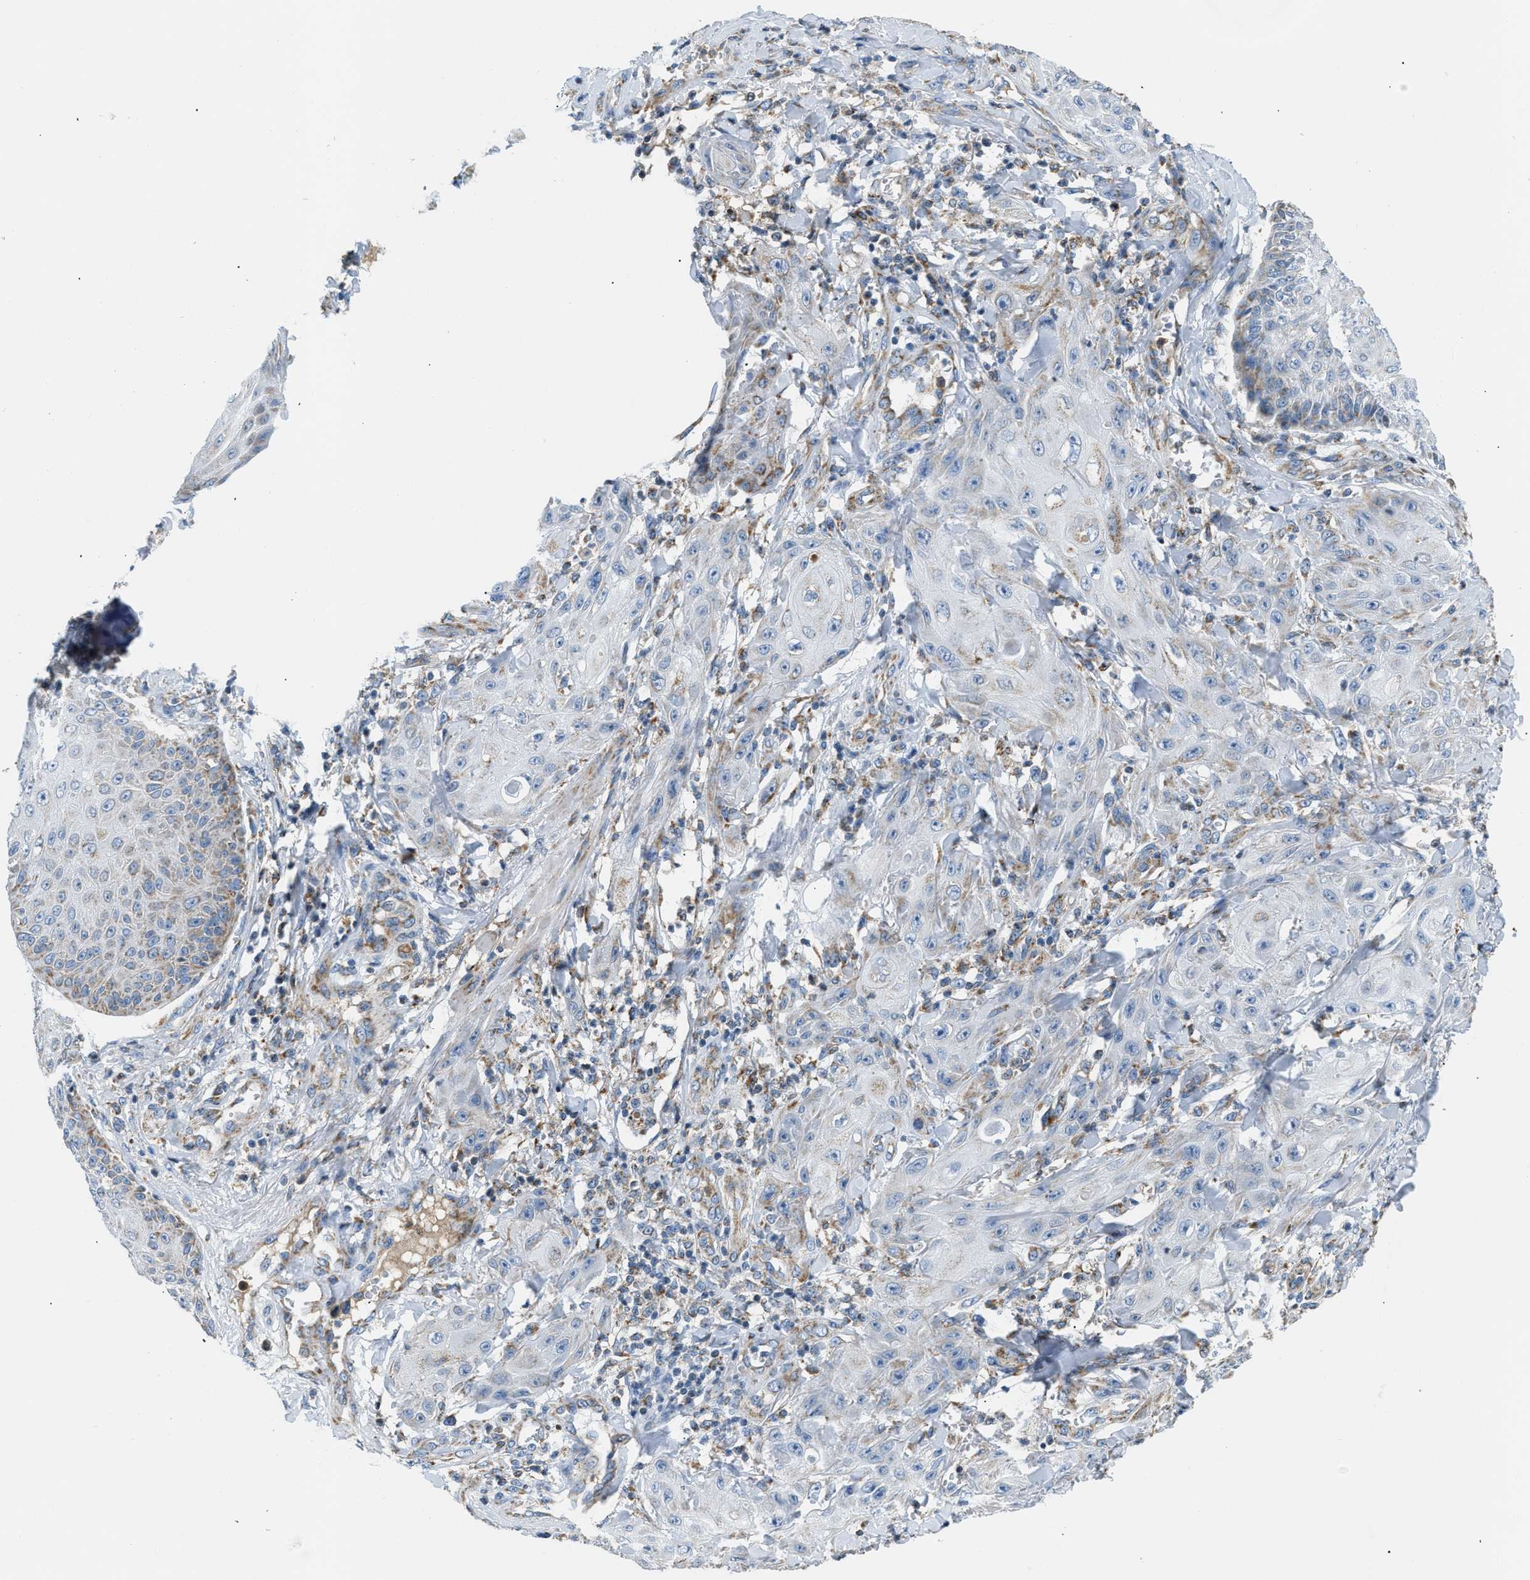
{"staining": {"intensity": "weak", "quantity": "25%-75%", "location": "cytoplasmic/membranous"}, "tissue": "skin cancer", "cell_type": "Tumor cells", "image_type": "cancer", "snomed": [{"axis": "morphology", "description": "Squamous cell carcinoma, NOS"}, {"axis": "topography", "description": "Skin"}], "caption": "Protein staining shows weak cytoplasmic/membranous expression in approximately 25%-75% of tumor cells in squamous cell carcinoma (skin).", "gene": "ACADVL", "patient": {"sex": "male", "age": 74}}